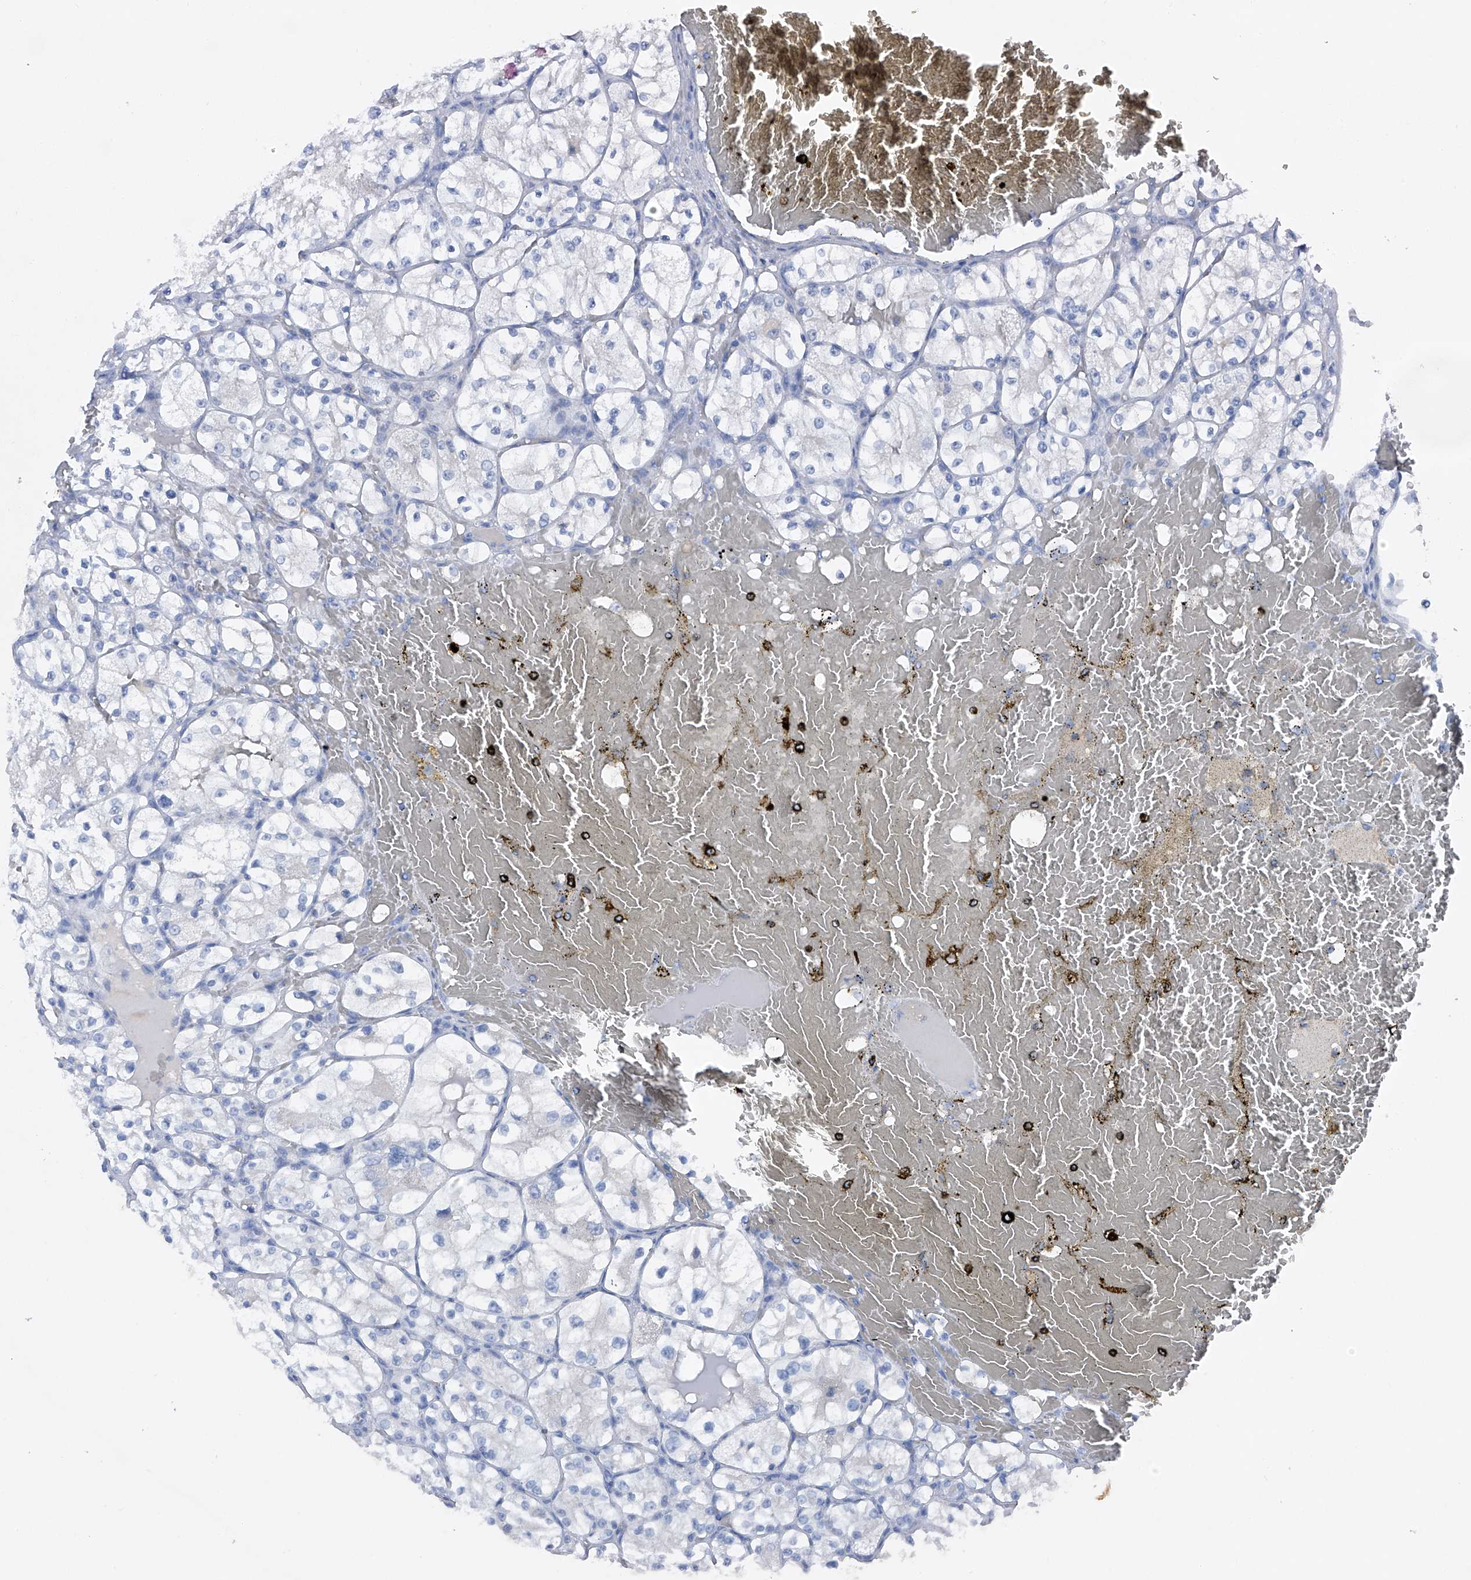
{"staining": {"intensity": "negative", "quantity": "none", "location": "none"}, "tissue": "renal cancer", "cell_type": "Tumor cells", "image_type": "cancer", "snomed": [{"axis": "morphology", "description": "Adenocarcinoma, NOS"}, {"axis": "topography", "description": "Kidney"}], "caption": "Immunohistochemistry (IHC) histopathology image of neoplastic tissue: renal adenocarcinoma stained with DAB (3,3'-diaminobenzidine) reveals no significant protein staining in tumor cells.", "gene": "PCSK5", "patient": {"sex": "female", "age": 69}}